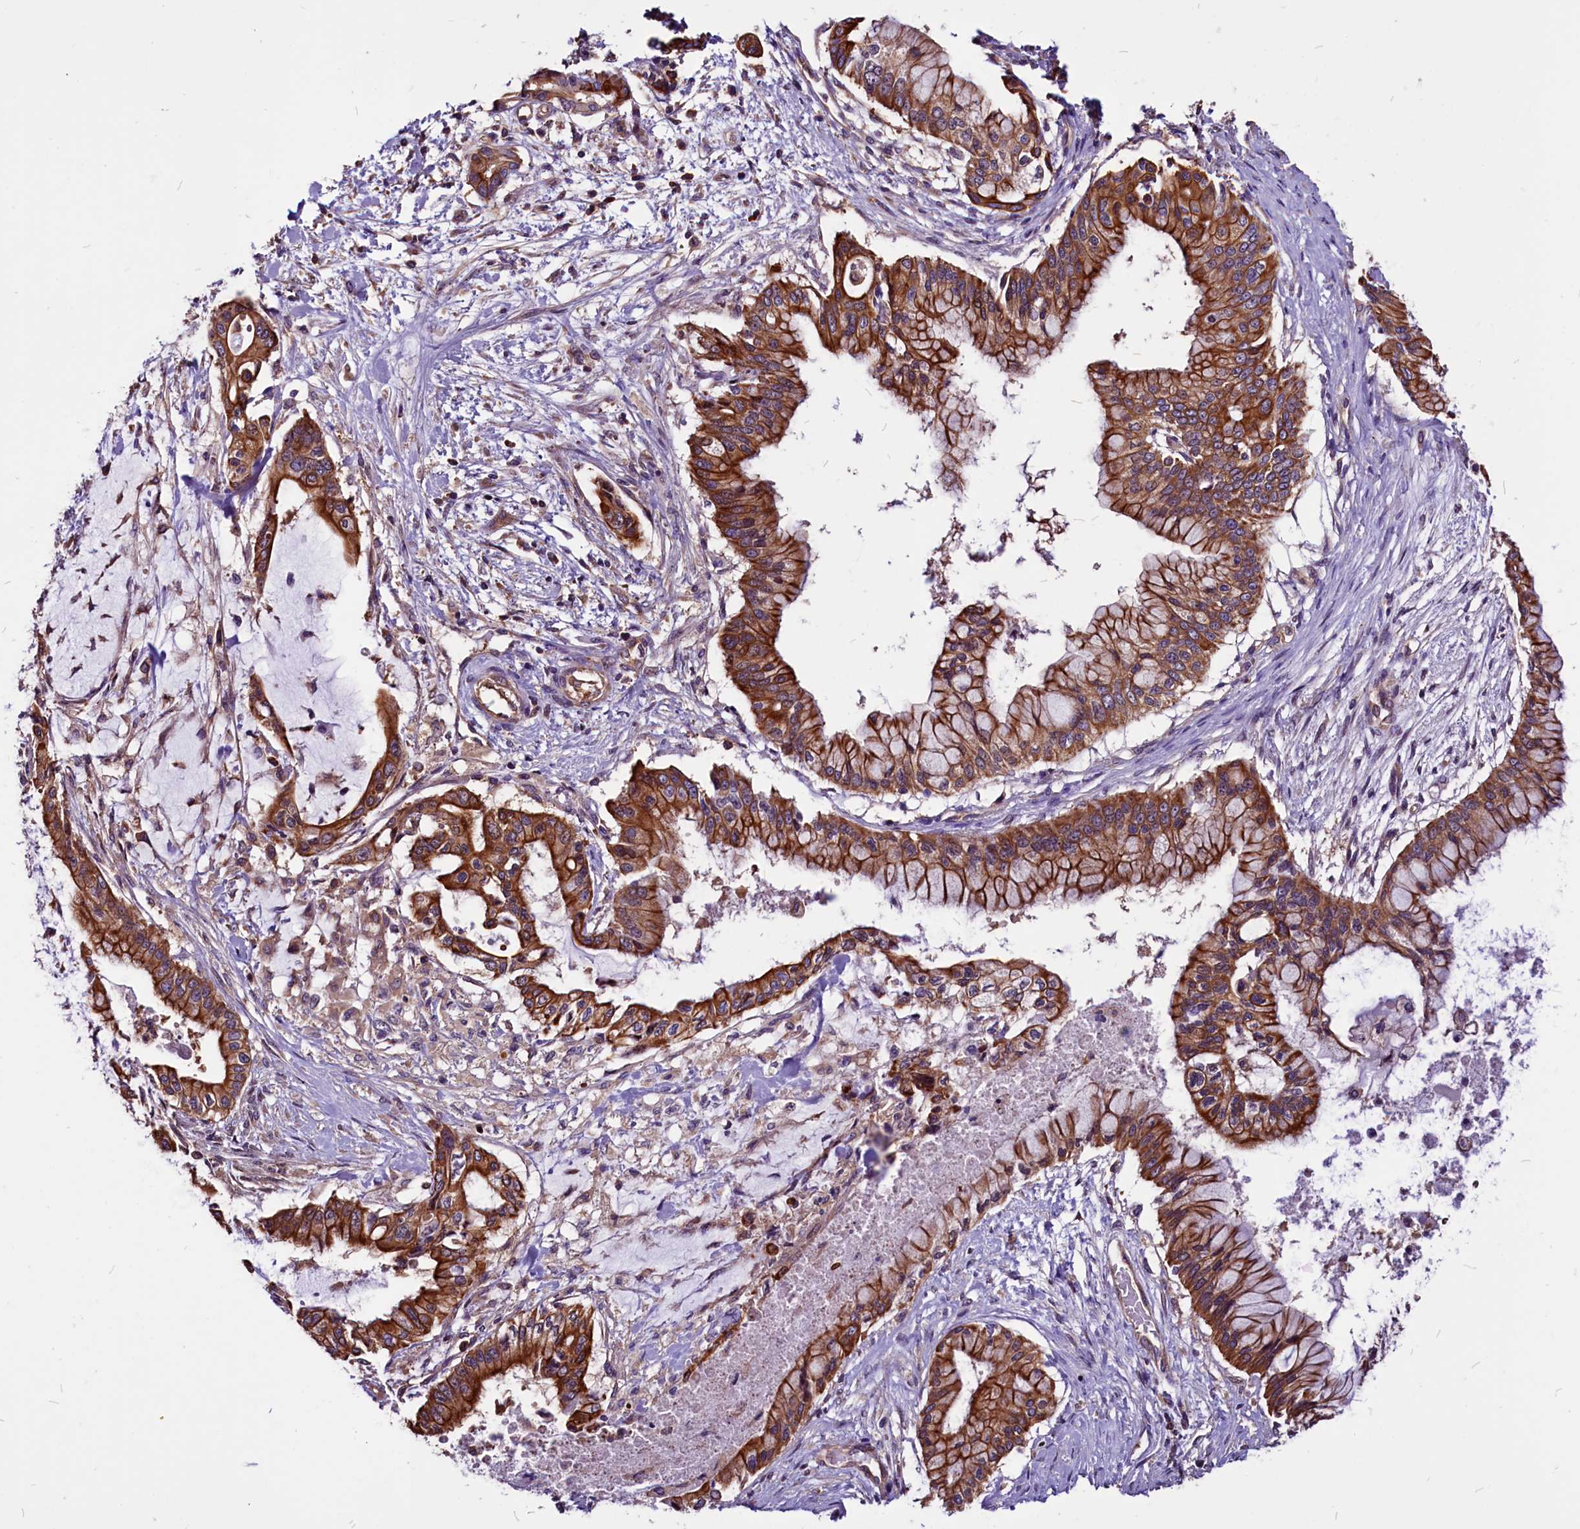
{"staining": {"intensity": "strong", "quantity": ">75%", "location": "cytoplasmic/membranous"}, "tissue": "pancreatic cancer", "cell_type": "Tumor cells", "image_type": "cancer", "snomed": [{"axis": "morphology", "description": "Adenocarcinoma, NOS"}, {"axis": "topography", "description": "Pancreas"}], "caption": "This micrograph reveals pancreatic cancer (adenocarcinoma) stained with immunohistochemistry (IHC) to label a protein in brown. The cytoplasmic/membranous of tumor cells show strong positivity for the protein. Nuclei are counter-stained blue.", "gene": "EIF3G", "patient": {"sex": "male", "age": 46}}